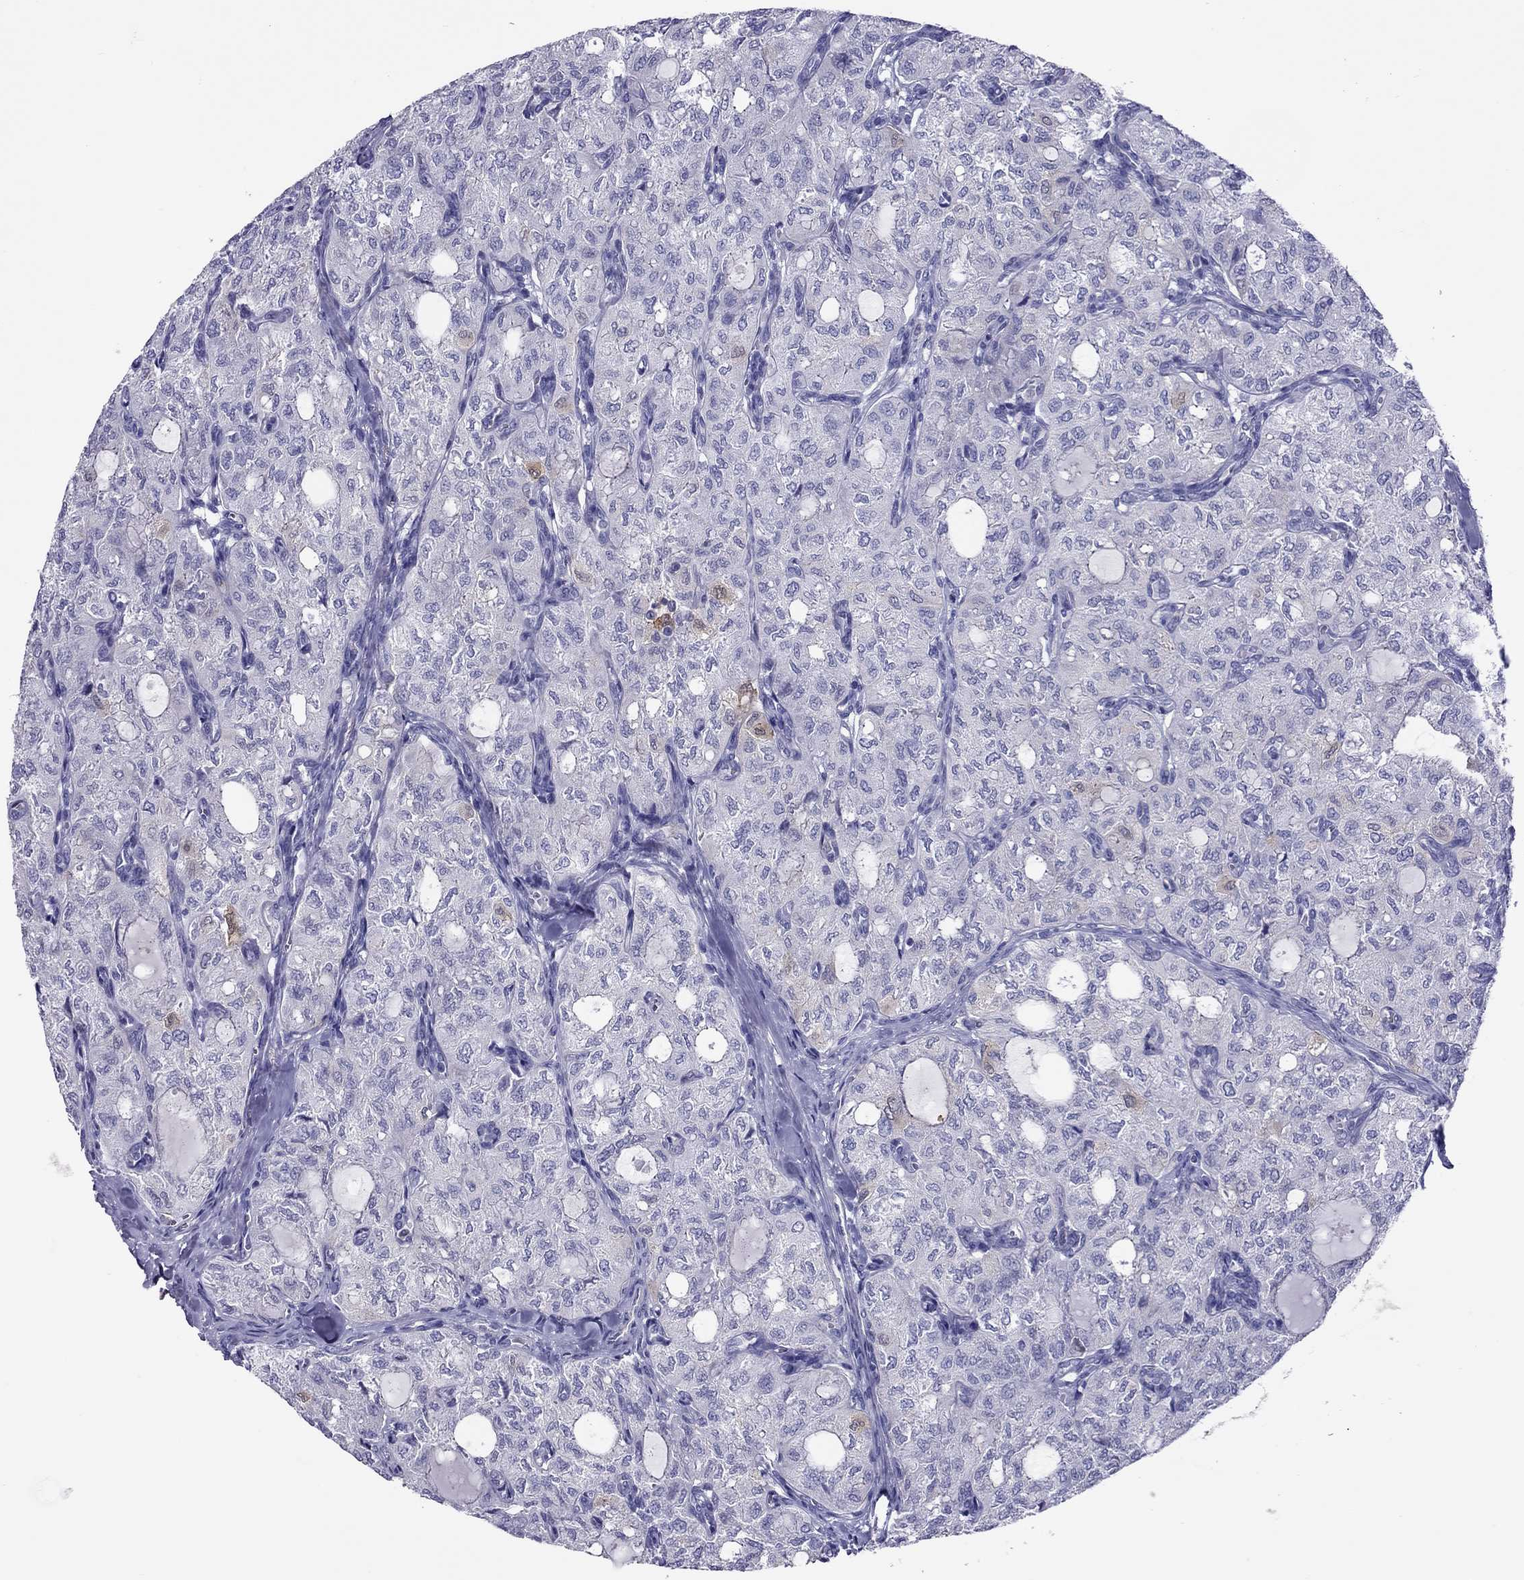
{"staining": {"intensity": "negative", "quantity": "none", "location": "none"}, "tissue": "thyroid cancer", "cell_type": "Tumor cells", "image_type": "cancer", "snomed": [{"axis": "morphology", "description": "Follicular adenoma carcinoma, NOS"}, {"axis": "topography", "description": "Thyroid gland"}], "caption": "DAB immunohistochemical staining of human thyroid cancer demonstrates no significant positivity in tumor cells. Brightfield microscopy of immunohistochemistry (IHC) stained with DAB (3,3'-diaminobenzidine) (brown) and hematoxylin (blue), captured at high magnification.", "gene": "ALOX15B", "patient": {"sex": "male", "age": 75}}